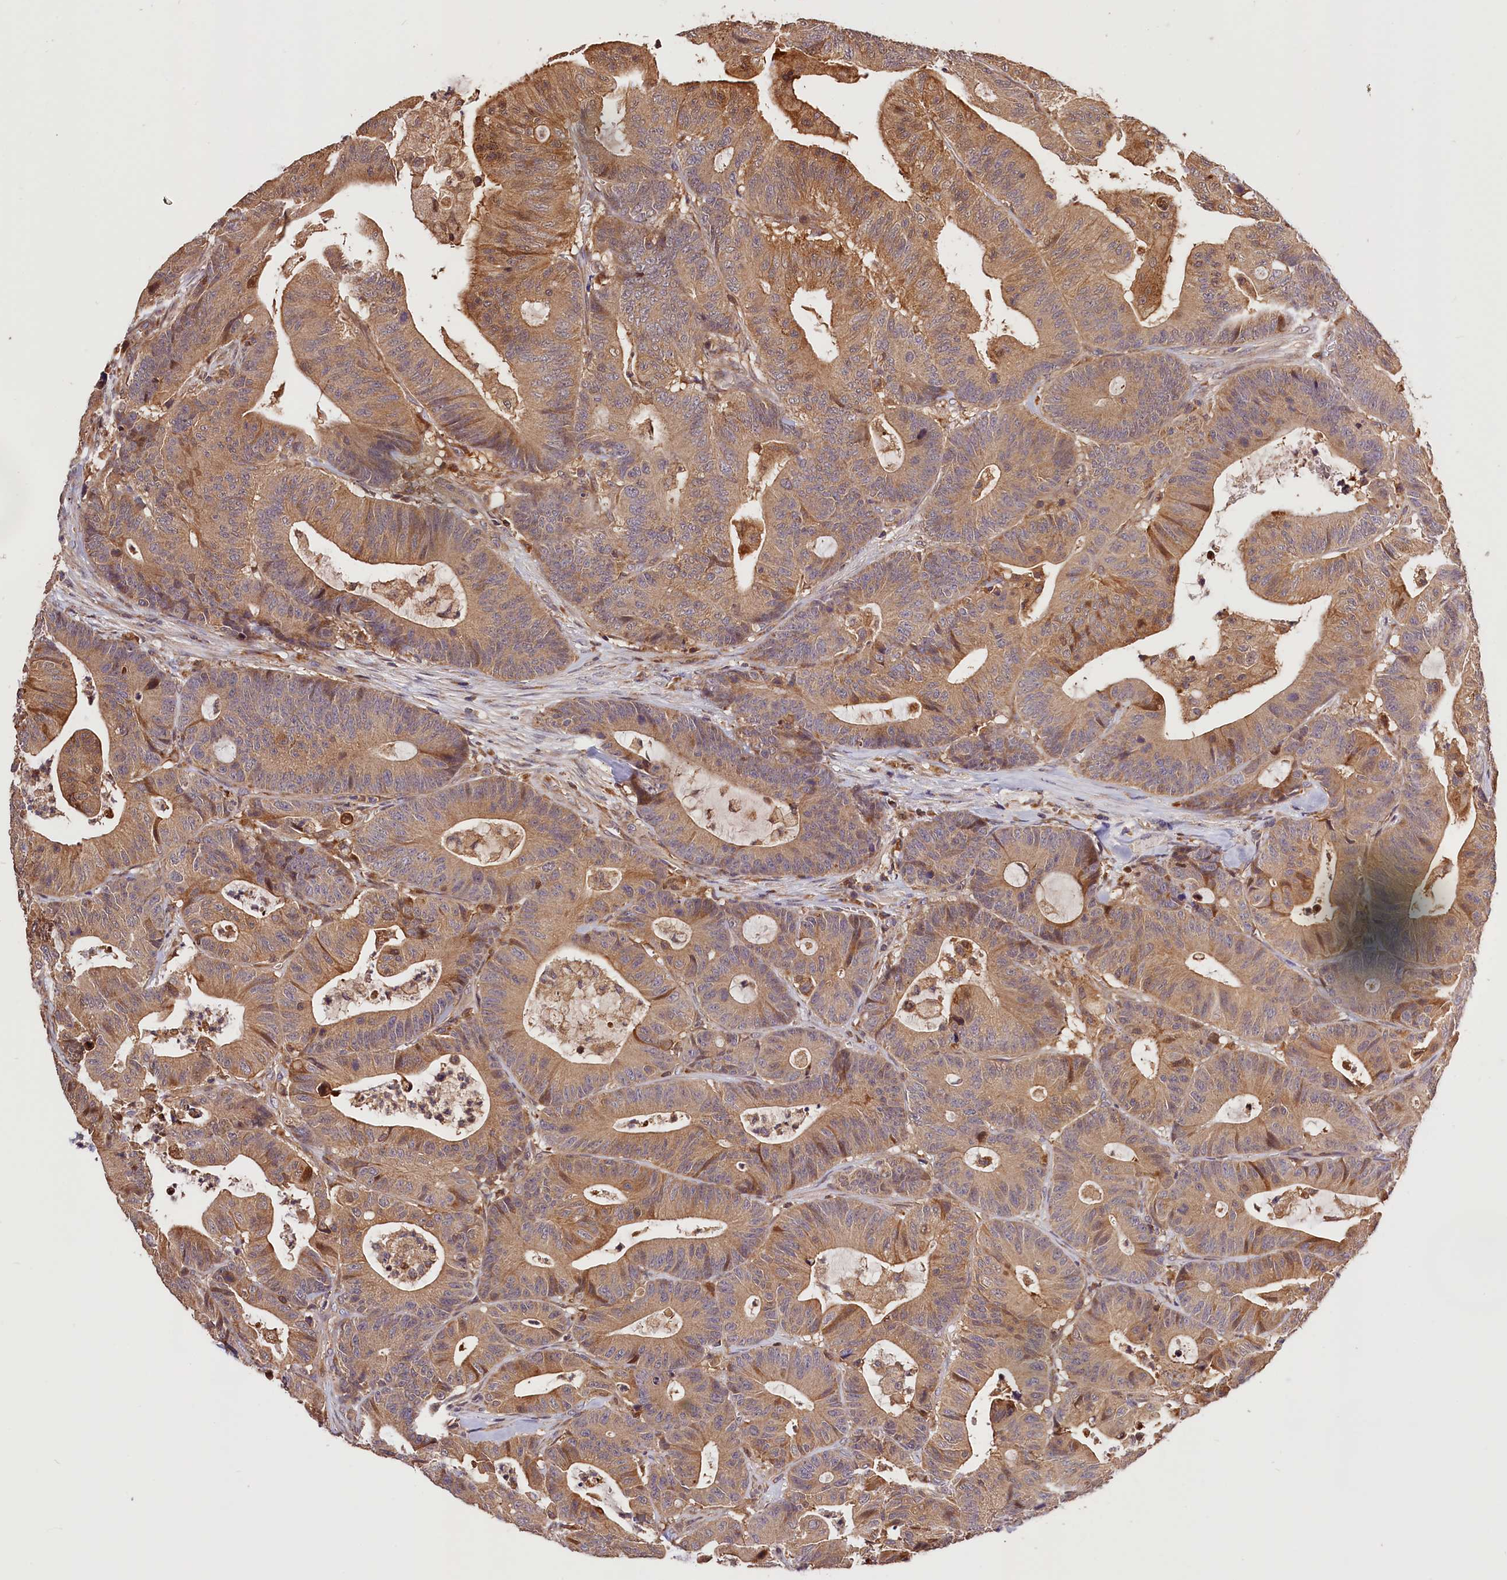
{"staining": {"intensity": "moderate", "quantity": ">75%", "location": "cytoplasmic/membranous"}, "tissue": "colorectal cancer", "cell_type": "Tumor cells", "image_type": "cancer", "snomed": [{"axis": "morphology", "description": "Adenocarcinoma, NOS"}, {"axis": "topography", "description": "Colon"}], "caption": "IHC image of colorectal cancer stained for a protein (brown), which demonstrates medium levels of moderate cytoplasmic/membranous expression in about >75% of tumor cells.", "gene": "KPTN", "patient": {"sex": "female", "age": 84}}